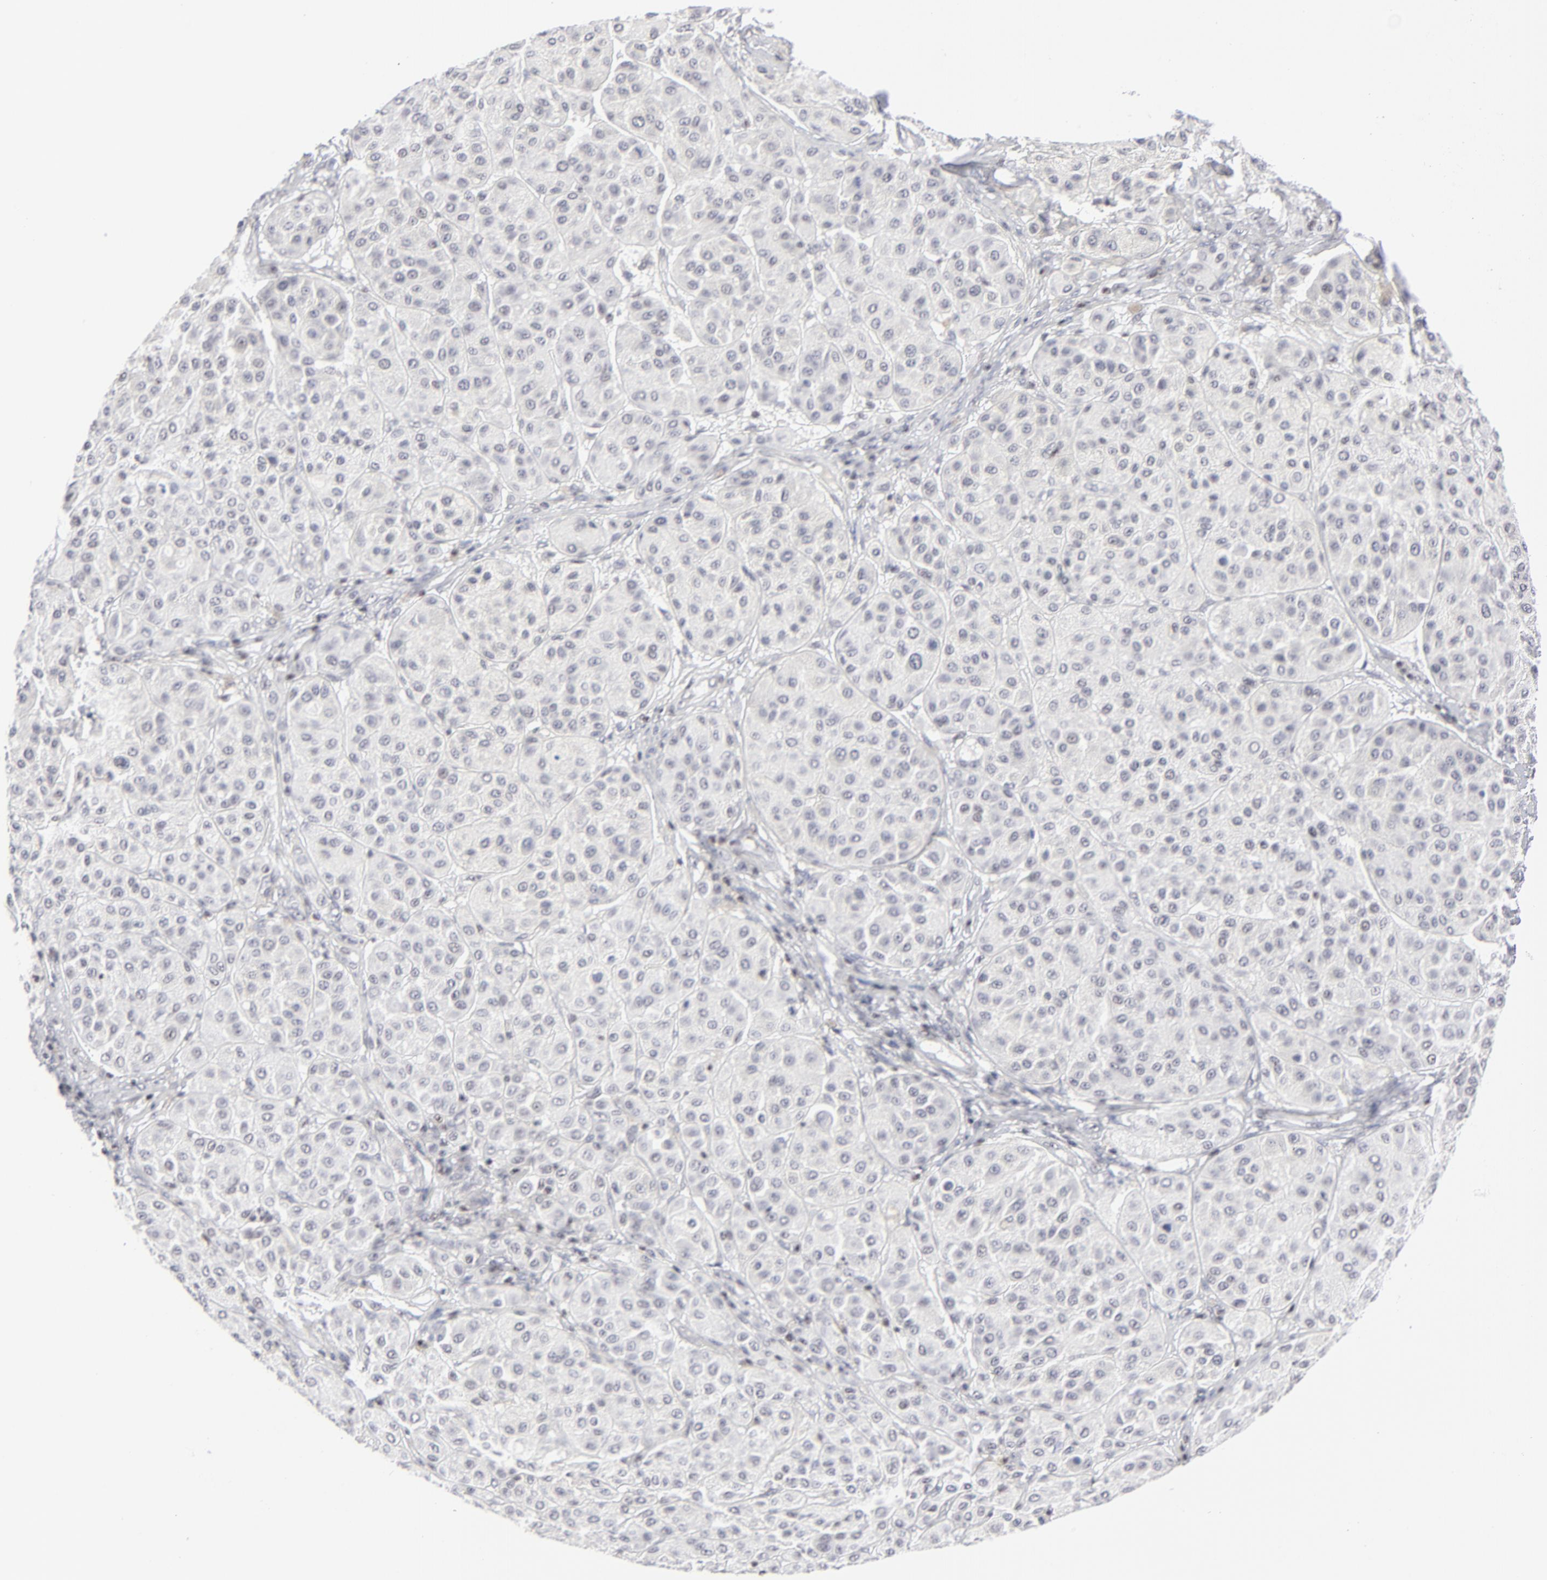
{"staining": {"intensity": "negative", "quantity": "none", "location": "none"}, "tissue": "melanoma", "cell_type": "Tumor cells", "image_type": "cancer", "snomed": [{"axis": "morphology", "description": "Normal tissue, NOS"}, {"axis": "morphology", "description": "Malignant melanoma, Metastatic site"}, {"axis": "topography", "description": "Skin"}], "caption": "Tumor cells show no significant protein positivity in melanoma. The staining is performed using DAB (3,3'-diaminobenzidine) brown chromogen with nuclei counter-stained in using hematoxylin.", "gene": "SP2", "patient": {"sex": "male", "age": 41}}